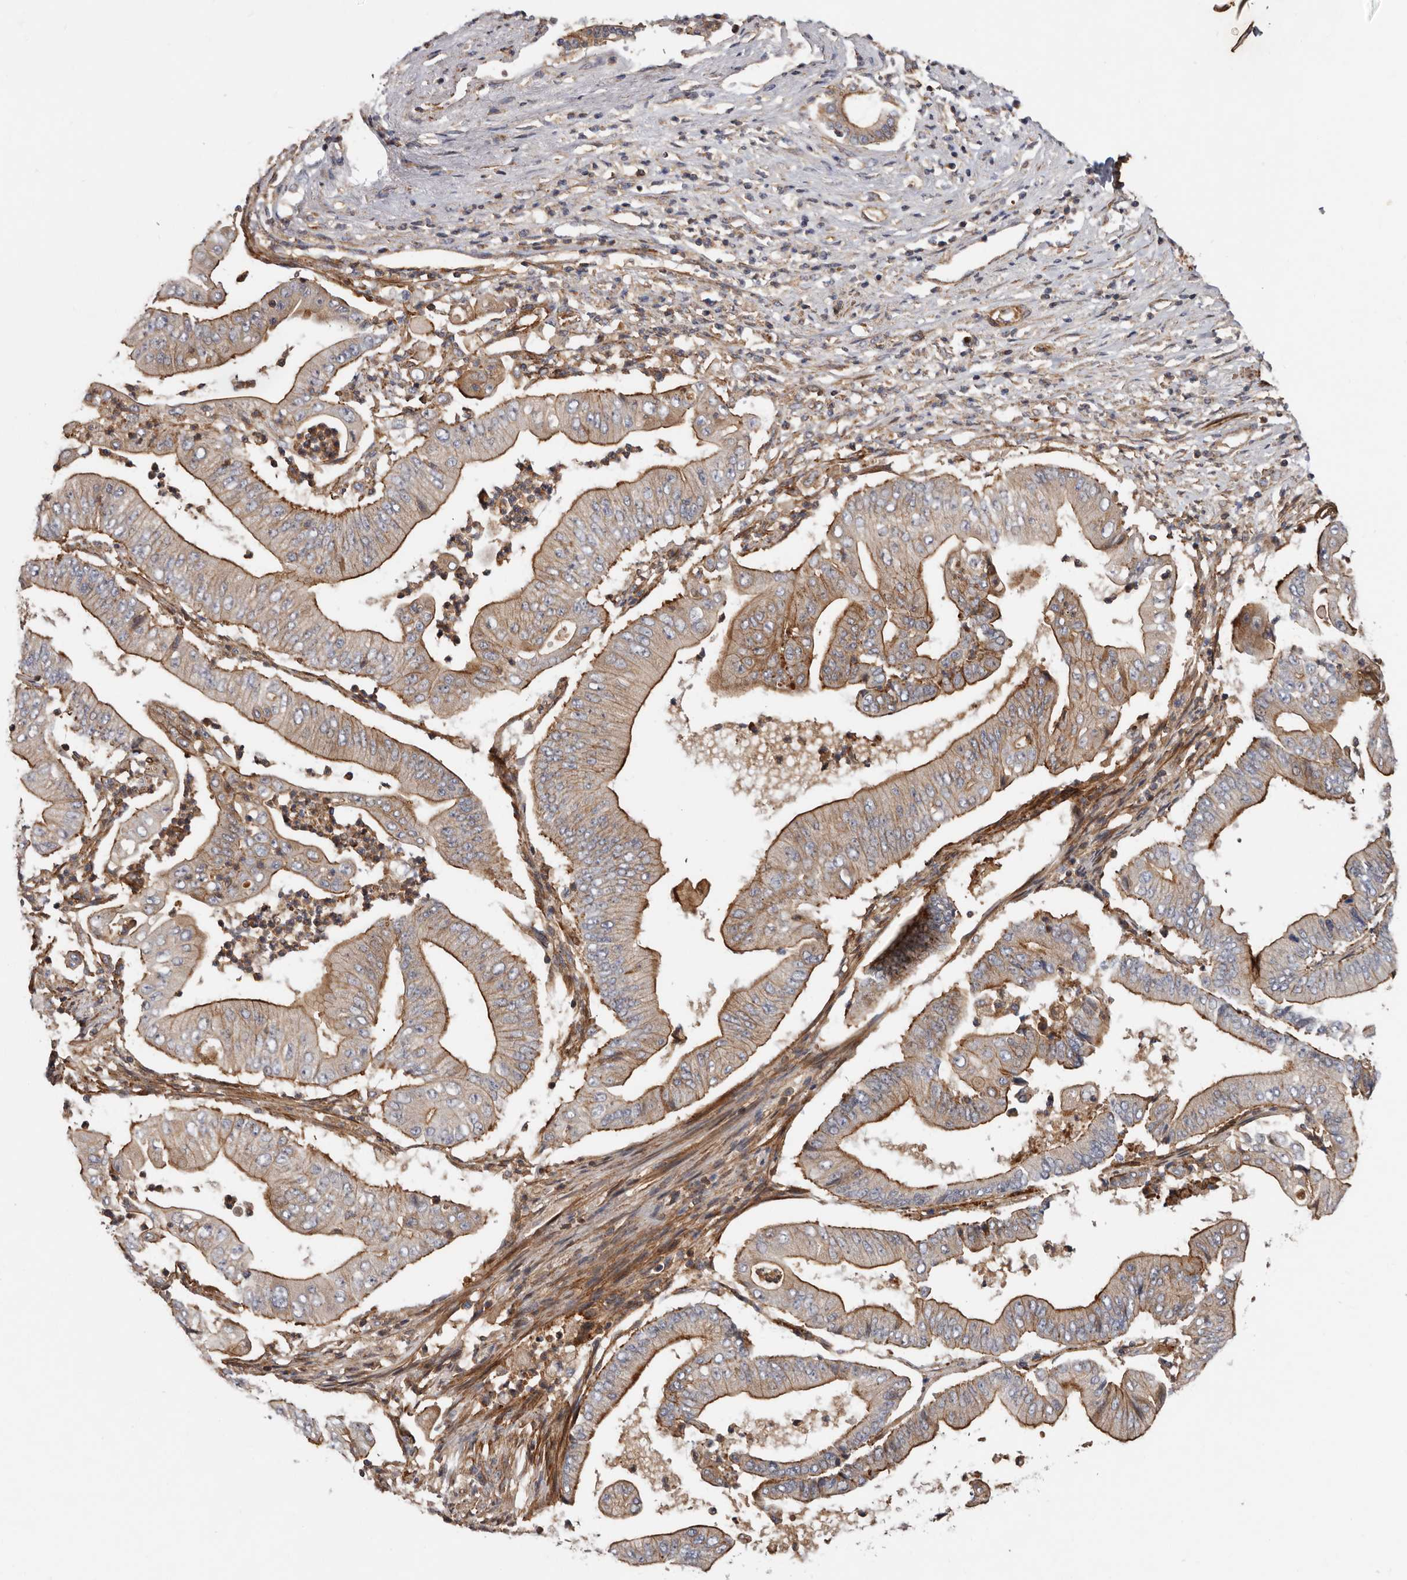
{"staining": {"intensity": "strong", "quantity": ">75%", "location": "cytoplasmic/membranous"}, "tissue": "pancreatic cancer", "cell_type": "Tumor cells", "image_type": "cancer", "snomed": [{"axis": "morphology", "description": "Adenocarcinoma, NOS"}, {"axis": "topography", "description": "Pancreas"}], "caption": "Protein positivity by immunohistochemistry shows strong cytoplasmic/membranous expression in about >75% of tumor cells in pancreatic adenocarcinoma.", "gene": "TMC7", "patient": {"sex": "female", "age": 77}}